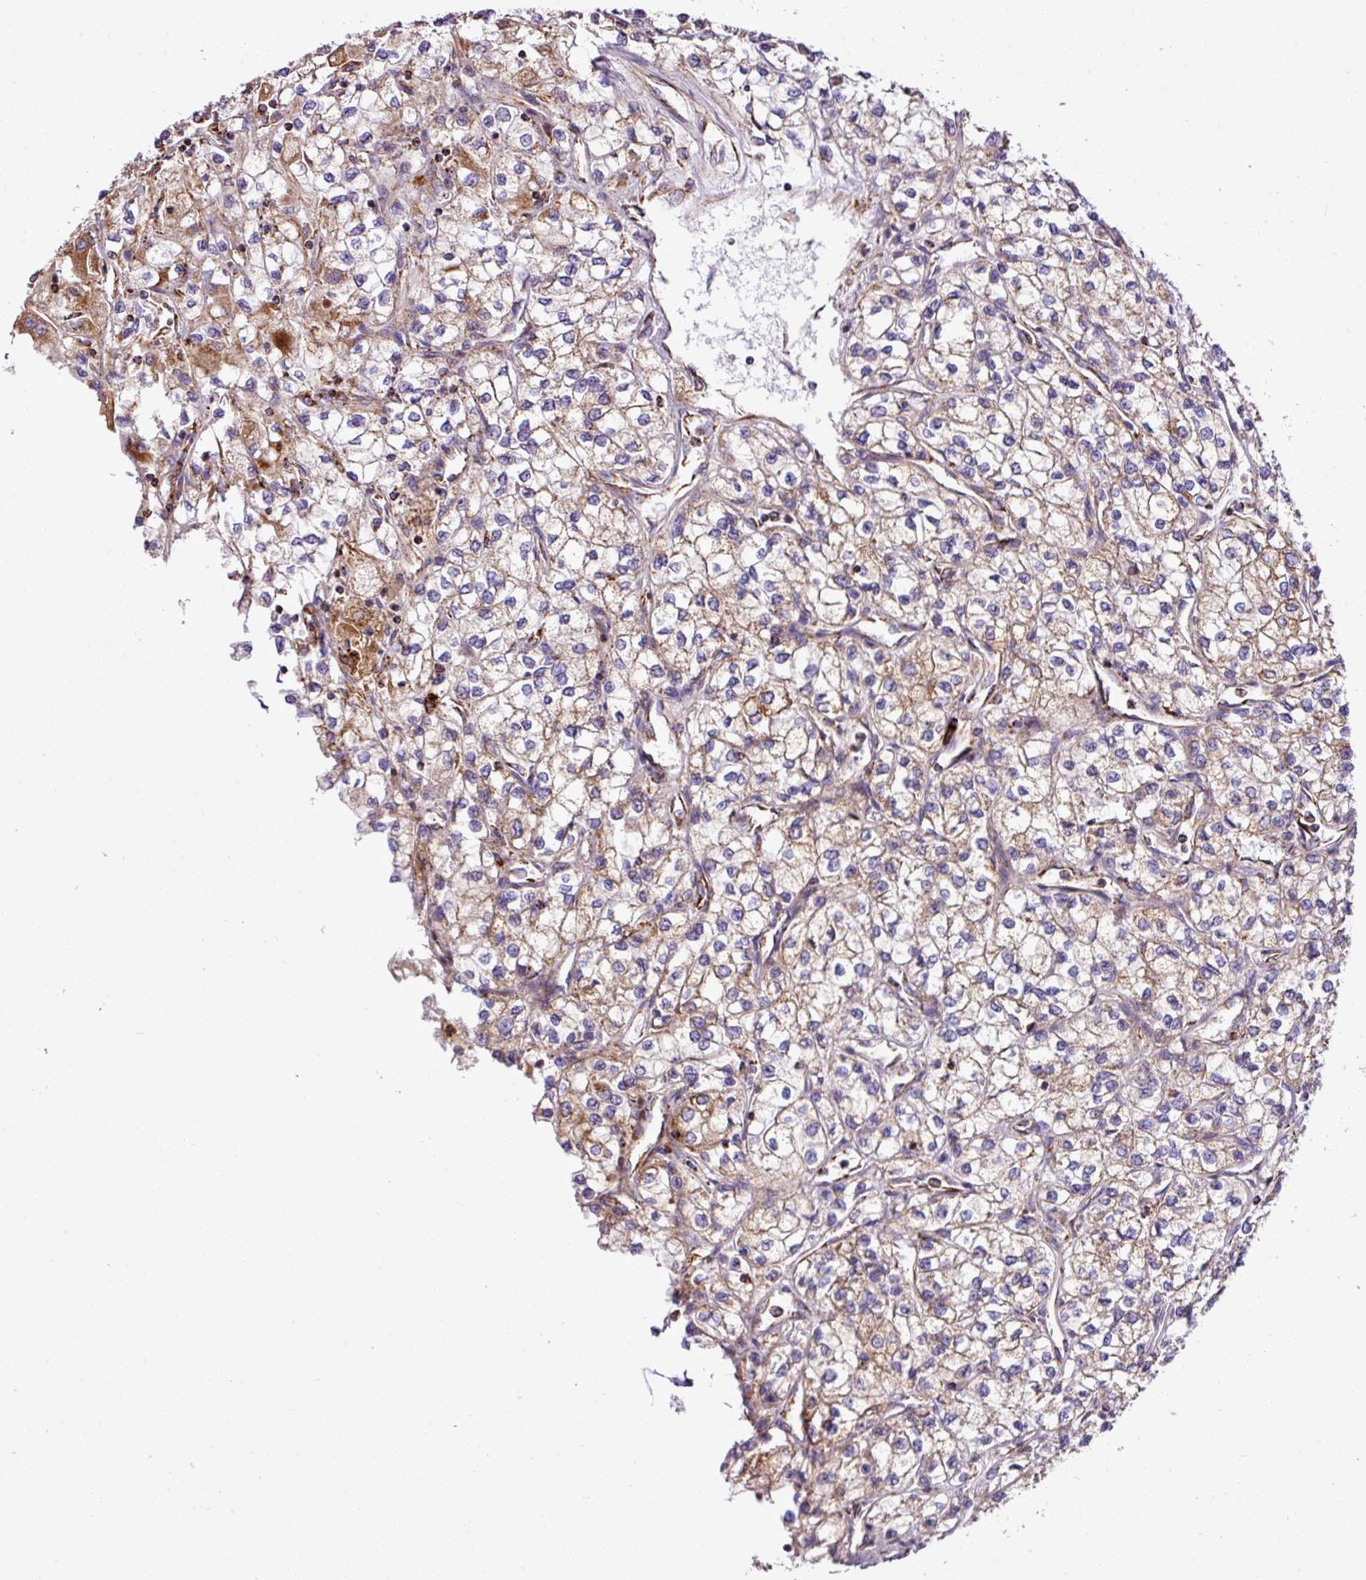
{"staining": {"intensity": "moderate", "quantity": ">75%", "location": "cytoplasmic/membranous"}, "tissue": "renal cancer", "cell_type": "Tumor cells", "image_type": "cancer", "snomed": [{"axis": "morphology", "description": "Adenocarcinoma, NOS"}, {"axis": "topography", "description": "Kidney"}], "caption": "Human renal cancer (adenocarcinoma) stained for a protein (brown) displays moderate cytoplasmic/membranous positive positivity in about >75% of tumor cells.", "gene": "ZNF569", "patient": {"sex": "male", "age": 80}}